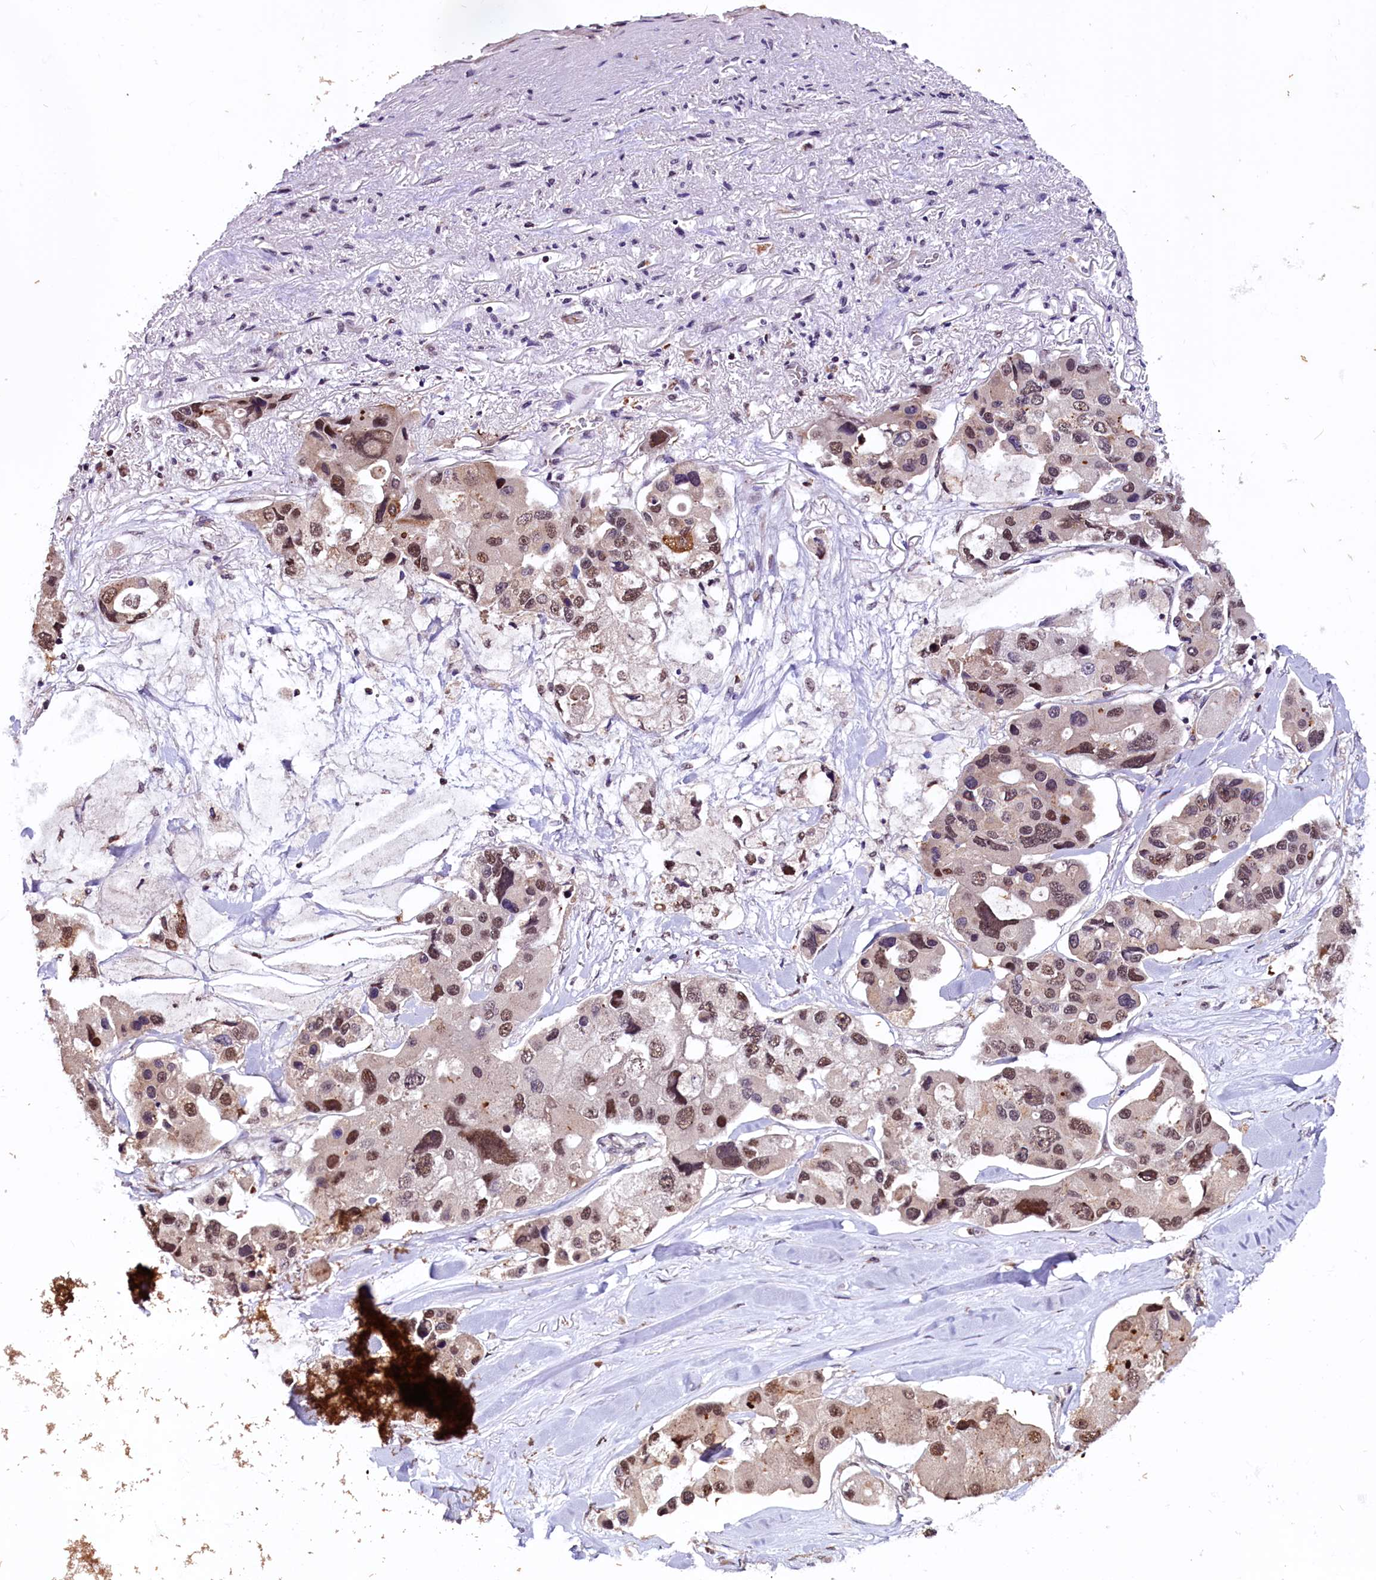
{"staining": {"intensity": "moderate", "quantity": ">75%", "location": "nuclear"}, "tissue": "lung cancer", "cell_type": "Tumor cells", "image_type": "cancer", "snomed": [{"axis": "morphology", "description": "Adenocarcinoma, NOS"}, {"axis": "topography", "description": "Lung"}], "caption": "IHC (DAB) staining of human lung cancer (adenocarcinoma) reveals moderate nuclear protein staining in approximately >75% of tumor cells. (brown staining indicates protein expression, while blue staining denotes nuclei).", "gene": "RNMT", "patient": {"sex": "female", "age": 54}}